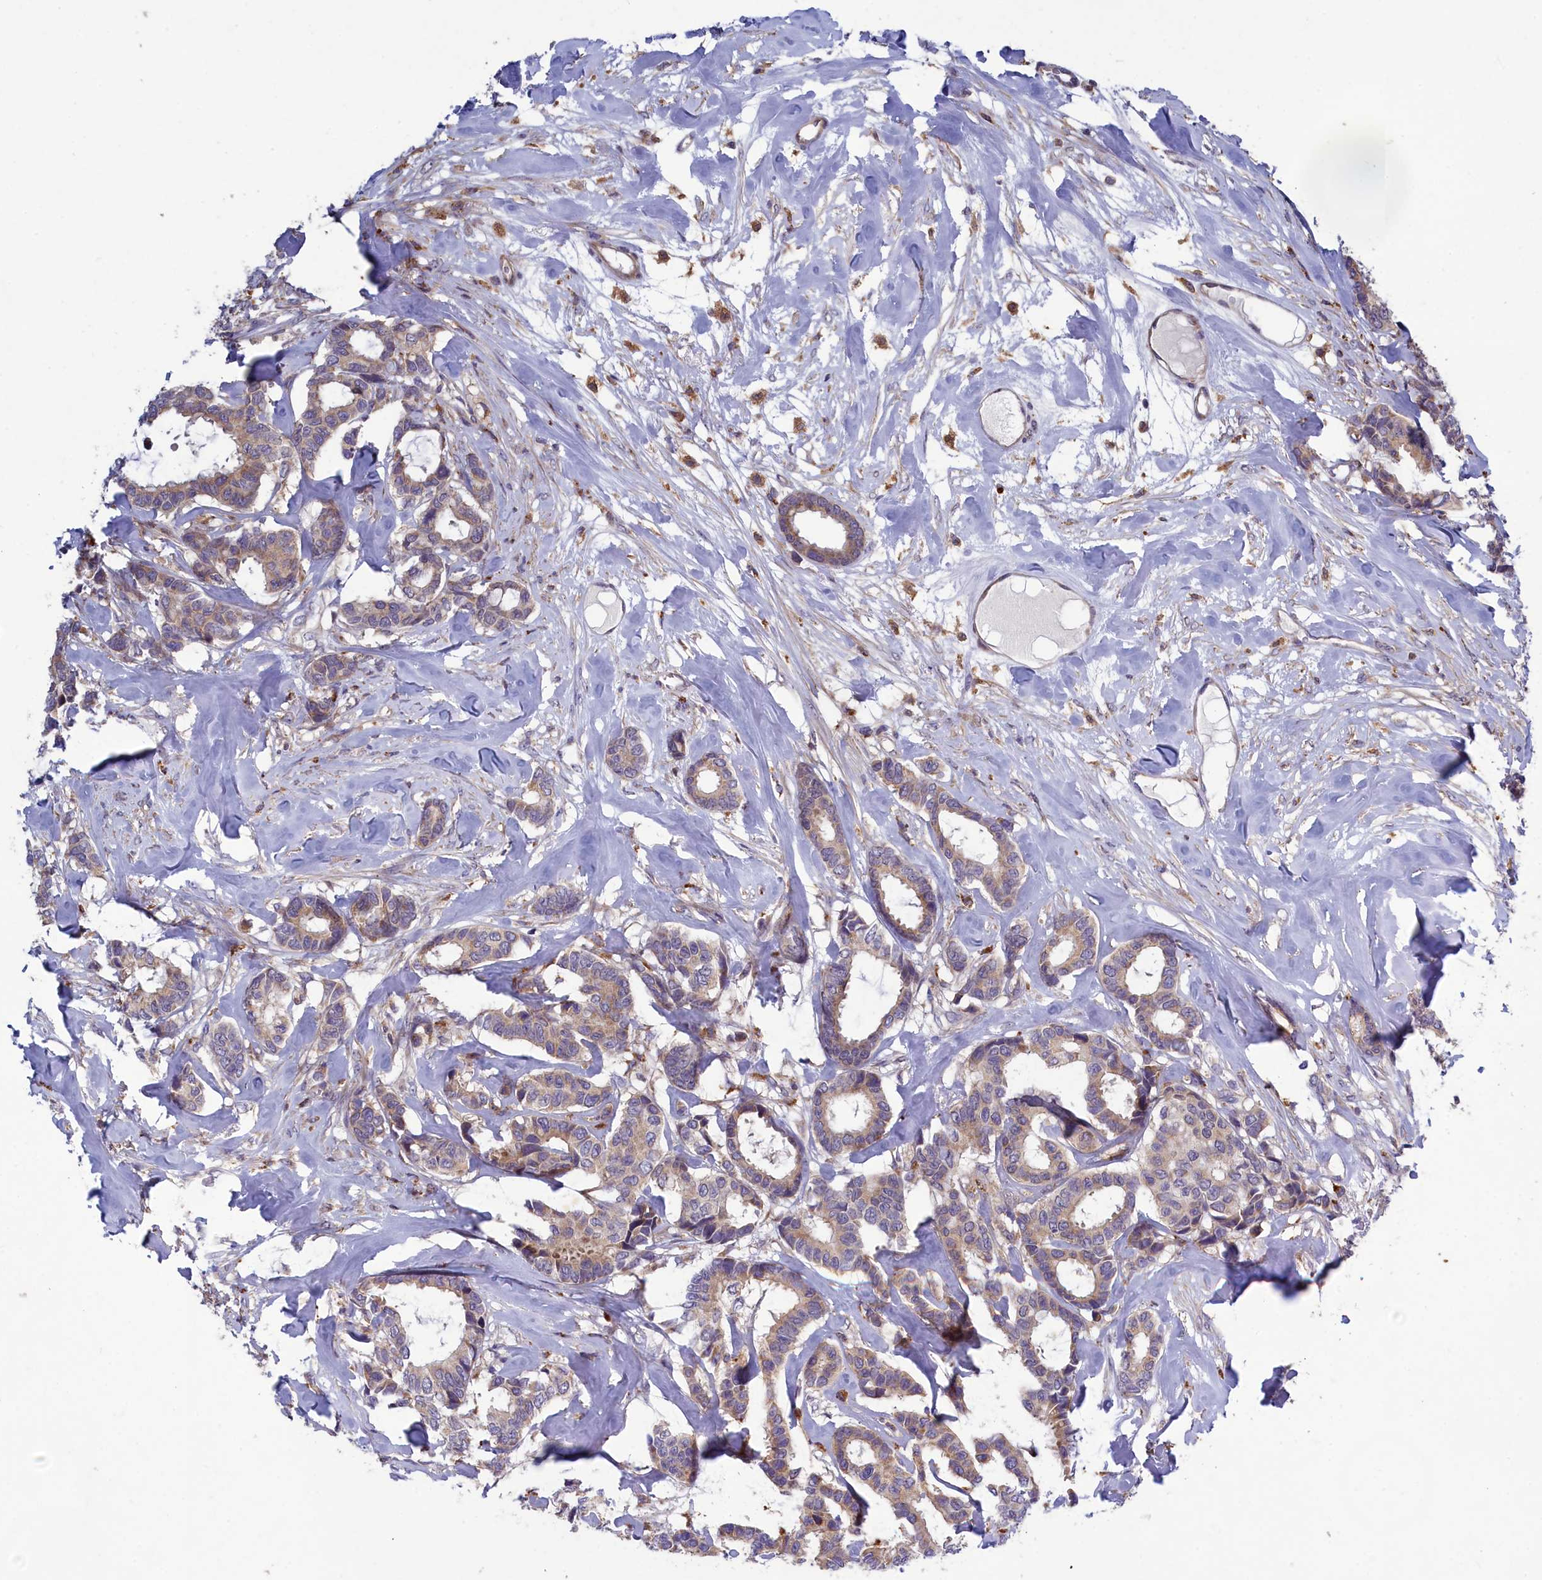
{"staining": {"intensity": "weak", "quantity": "25%-75%", "location": "cytoplasmic/membranous"}, "tissue": "breast cancer", "cell_type": "Tumor cells", "image_type": "cancer", "snomed": [{"axis": "morphology", "description": "Duct carcinoma"}, {"axis": "topography", "description": "Breast"}], "caption": "Intraductal carcinoma (breast) stained for a protein (brown) shows weak cytoplasmic/membranous positive expression in about 25%-75% of tumor cells.", "gene": "BLTP2", "patient": {"sex": "female", "age": 87}}